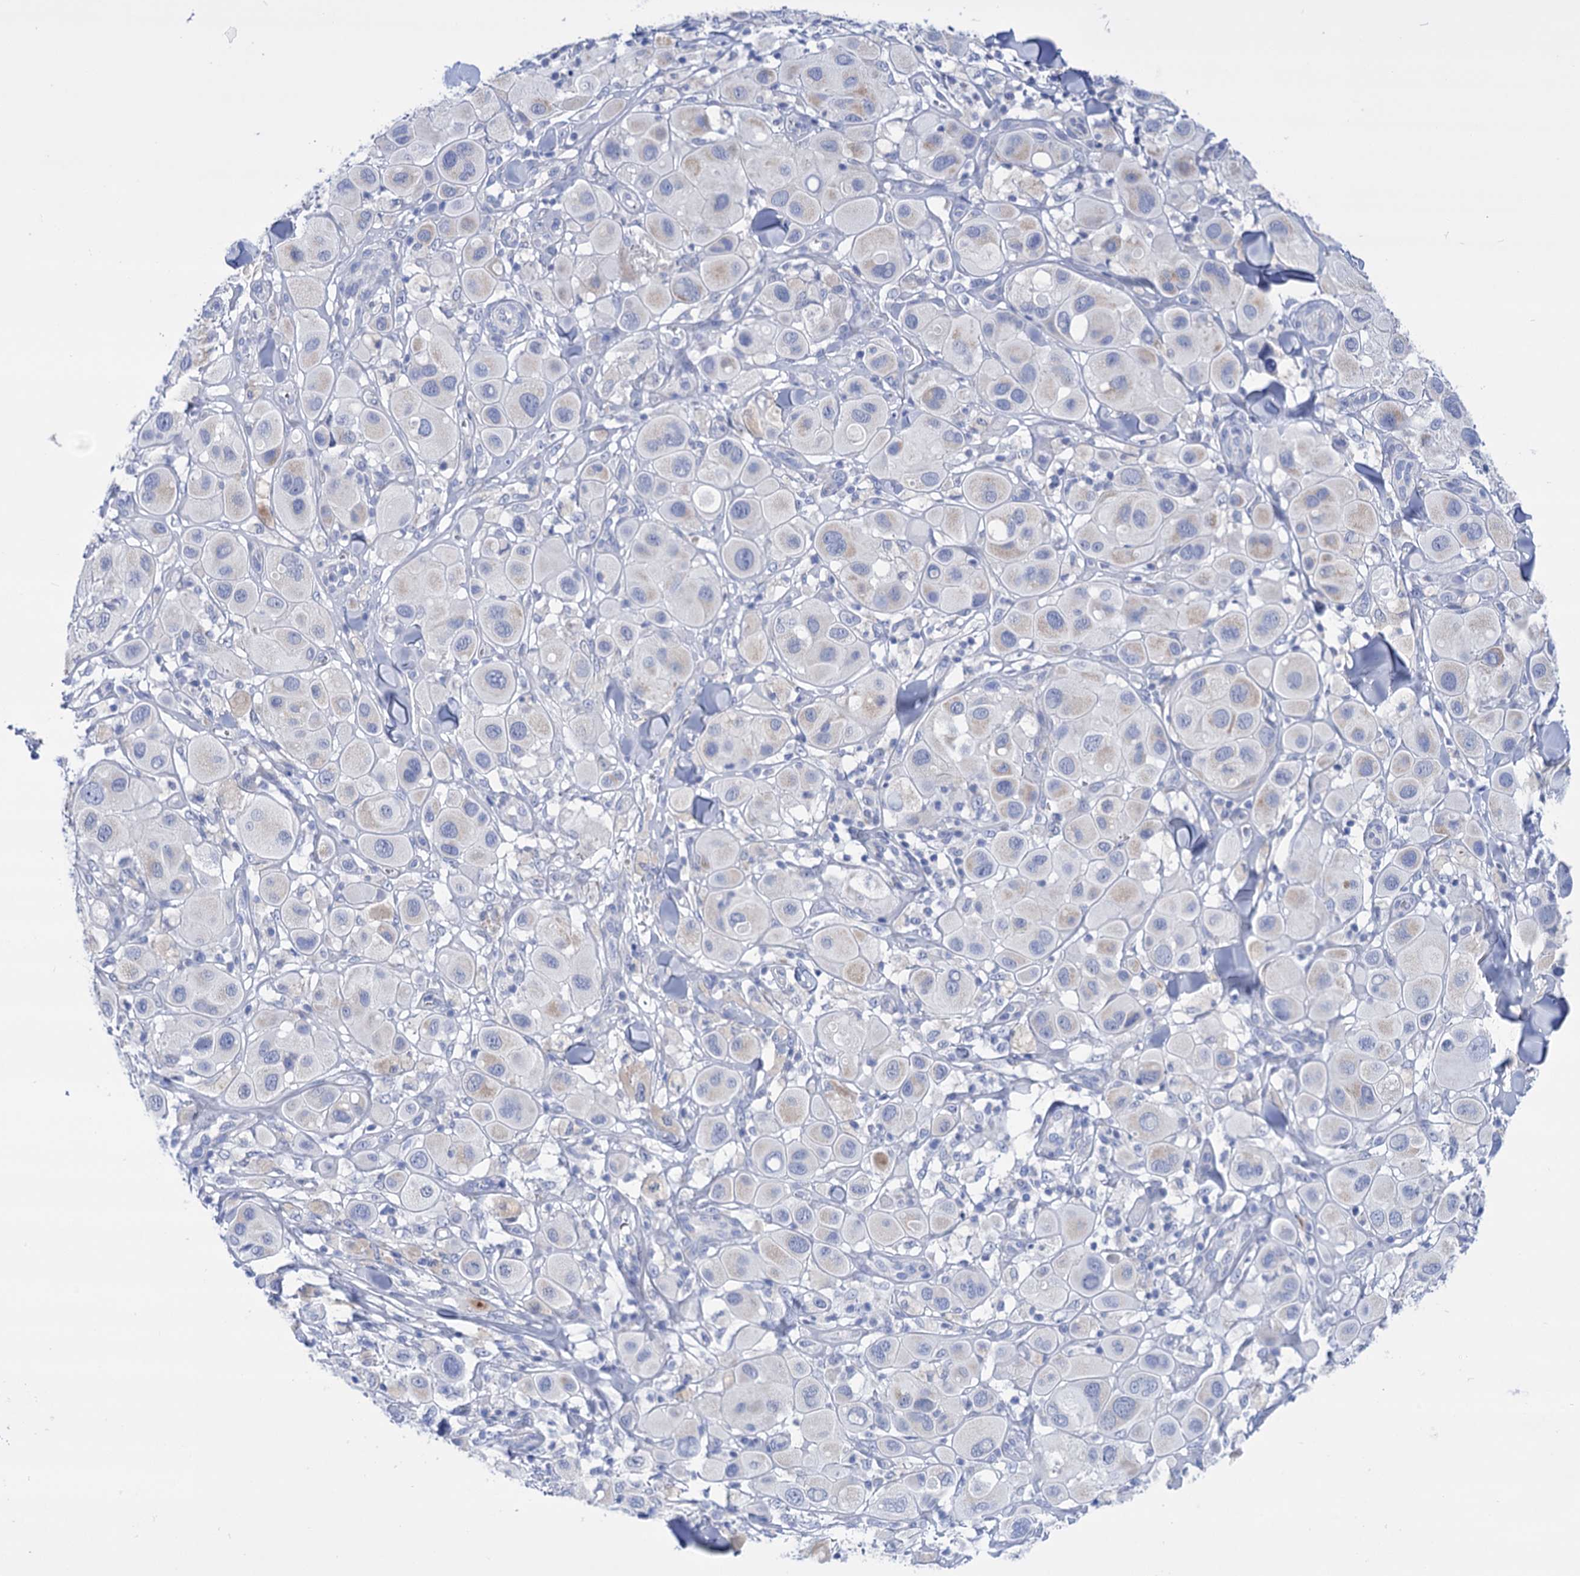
{"staining": {"intensity": "negative", "quantity": "none", "location": "none"}, "tissue": "melanoma", "cell_type": "Tumor cells", "image_type": "cancer", "snomed": [{"axis": "morphology", "description": "Malignant melanoma, Metastatic site"}, {"axis": "topography", "description": "Skin"}], "caption": "This histopathology image is of melanoma stained with immunohistochemistry to label a protein in brown with the nuclei are counter-stained blue. There is no positivity in tumor cells.", "gene": "YARS2", "patient": {"sex": "male", "age": 41}}